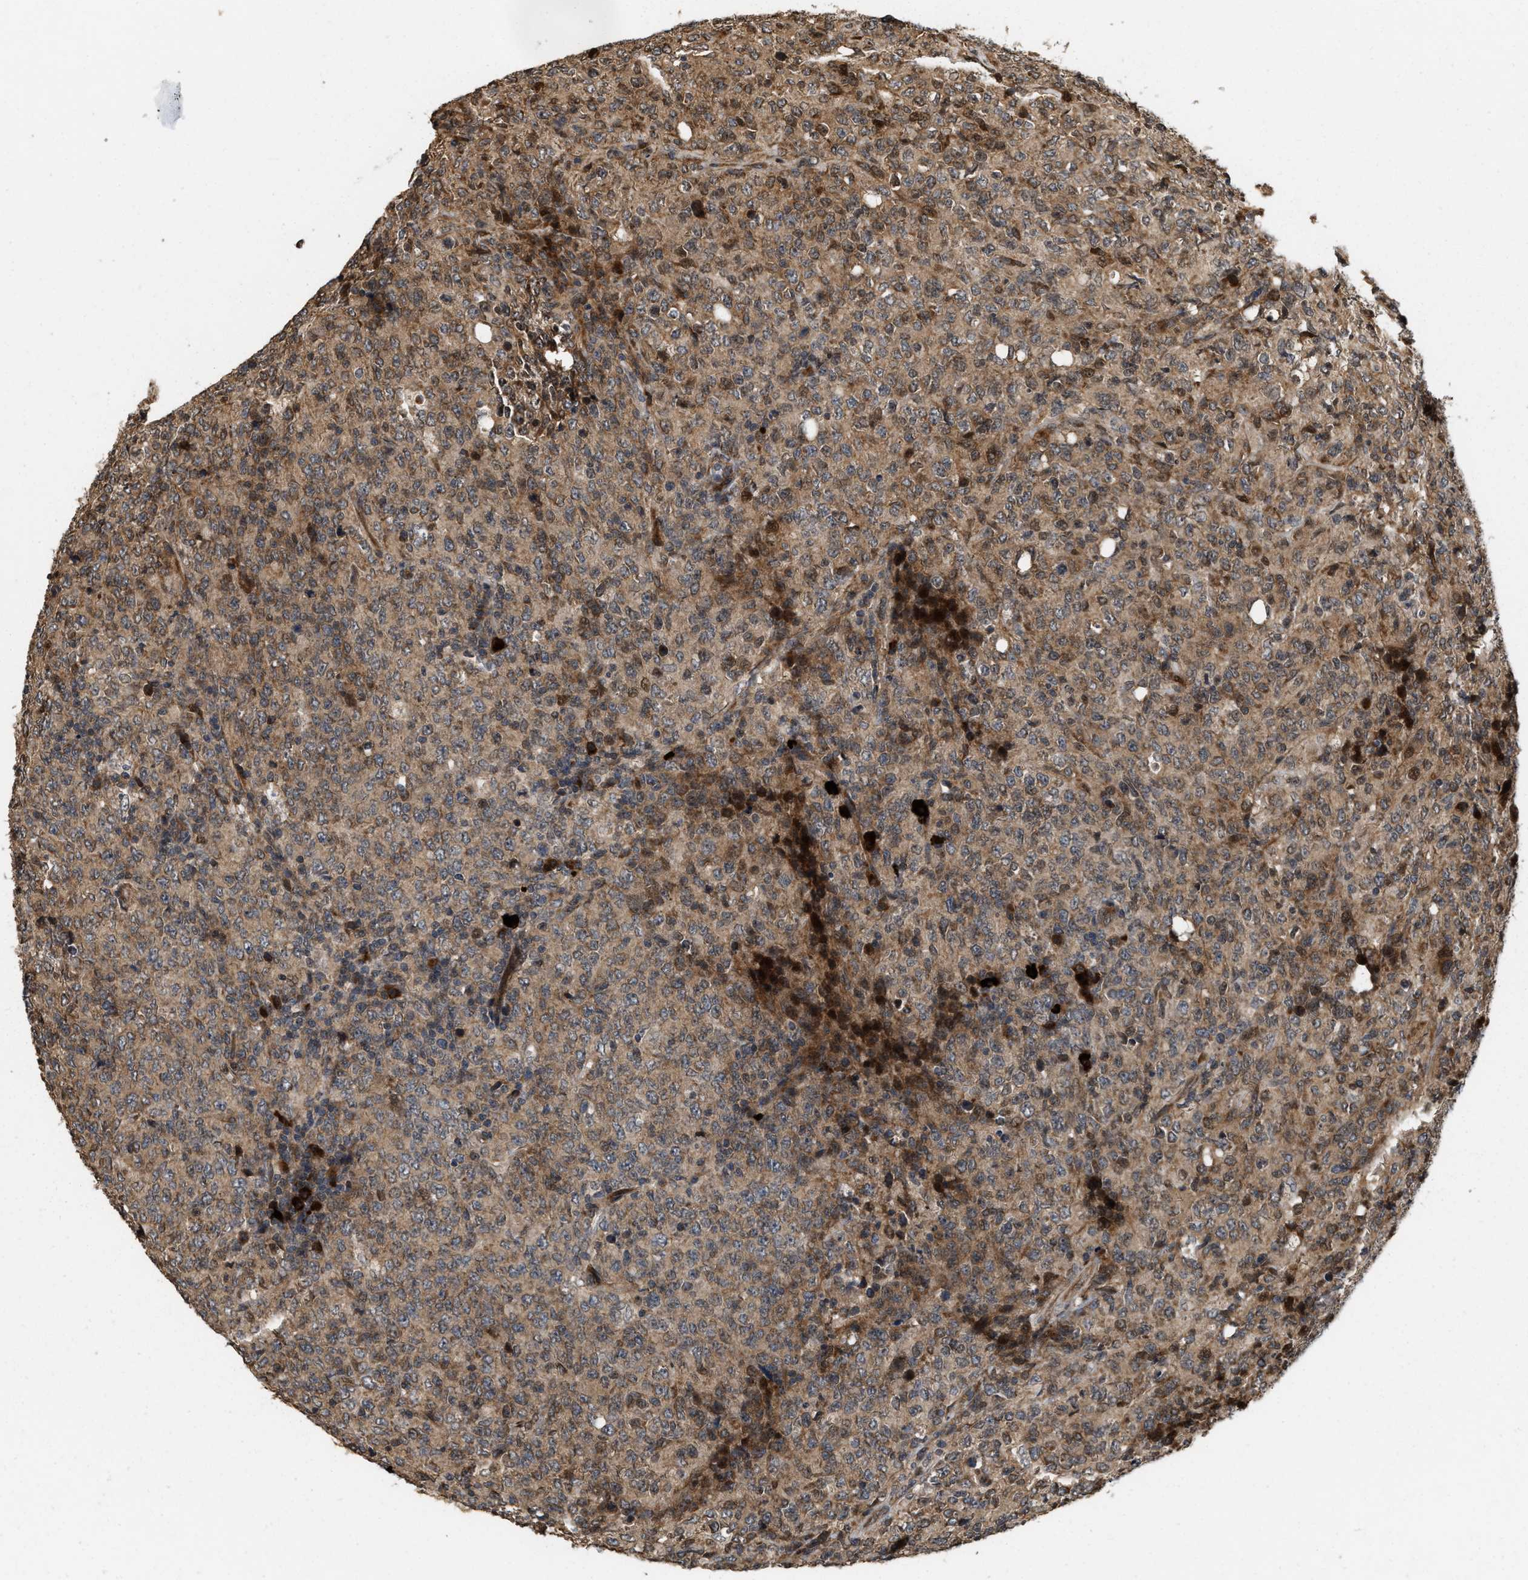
{"staining": {"intensity": "weak", "quantity": ">75%", "location": "cytoplasmic/membranous,nuclear"}, "tissue": "lymphoma", "cell_type": "Tumor cells", "image_type": "cancer", "snomed": [{"axis": "morphology", "description": "Malignant lymphoma, non-Hodgkin's type, High grade"}, {"axis": "topography", "description": "Tonsil"}], "caption": "The micrograph reveals immunohistochemical staining of lymphoma. There is weak cytoplasmic/membranous and nuclear positivity is seen in approximately >75% of tumor cells.", "gene": "ELP2", "patient": {"sex": "female", "age": 36}}